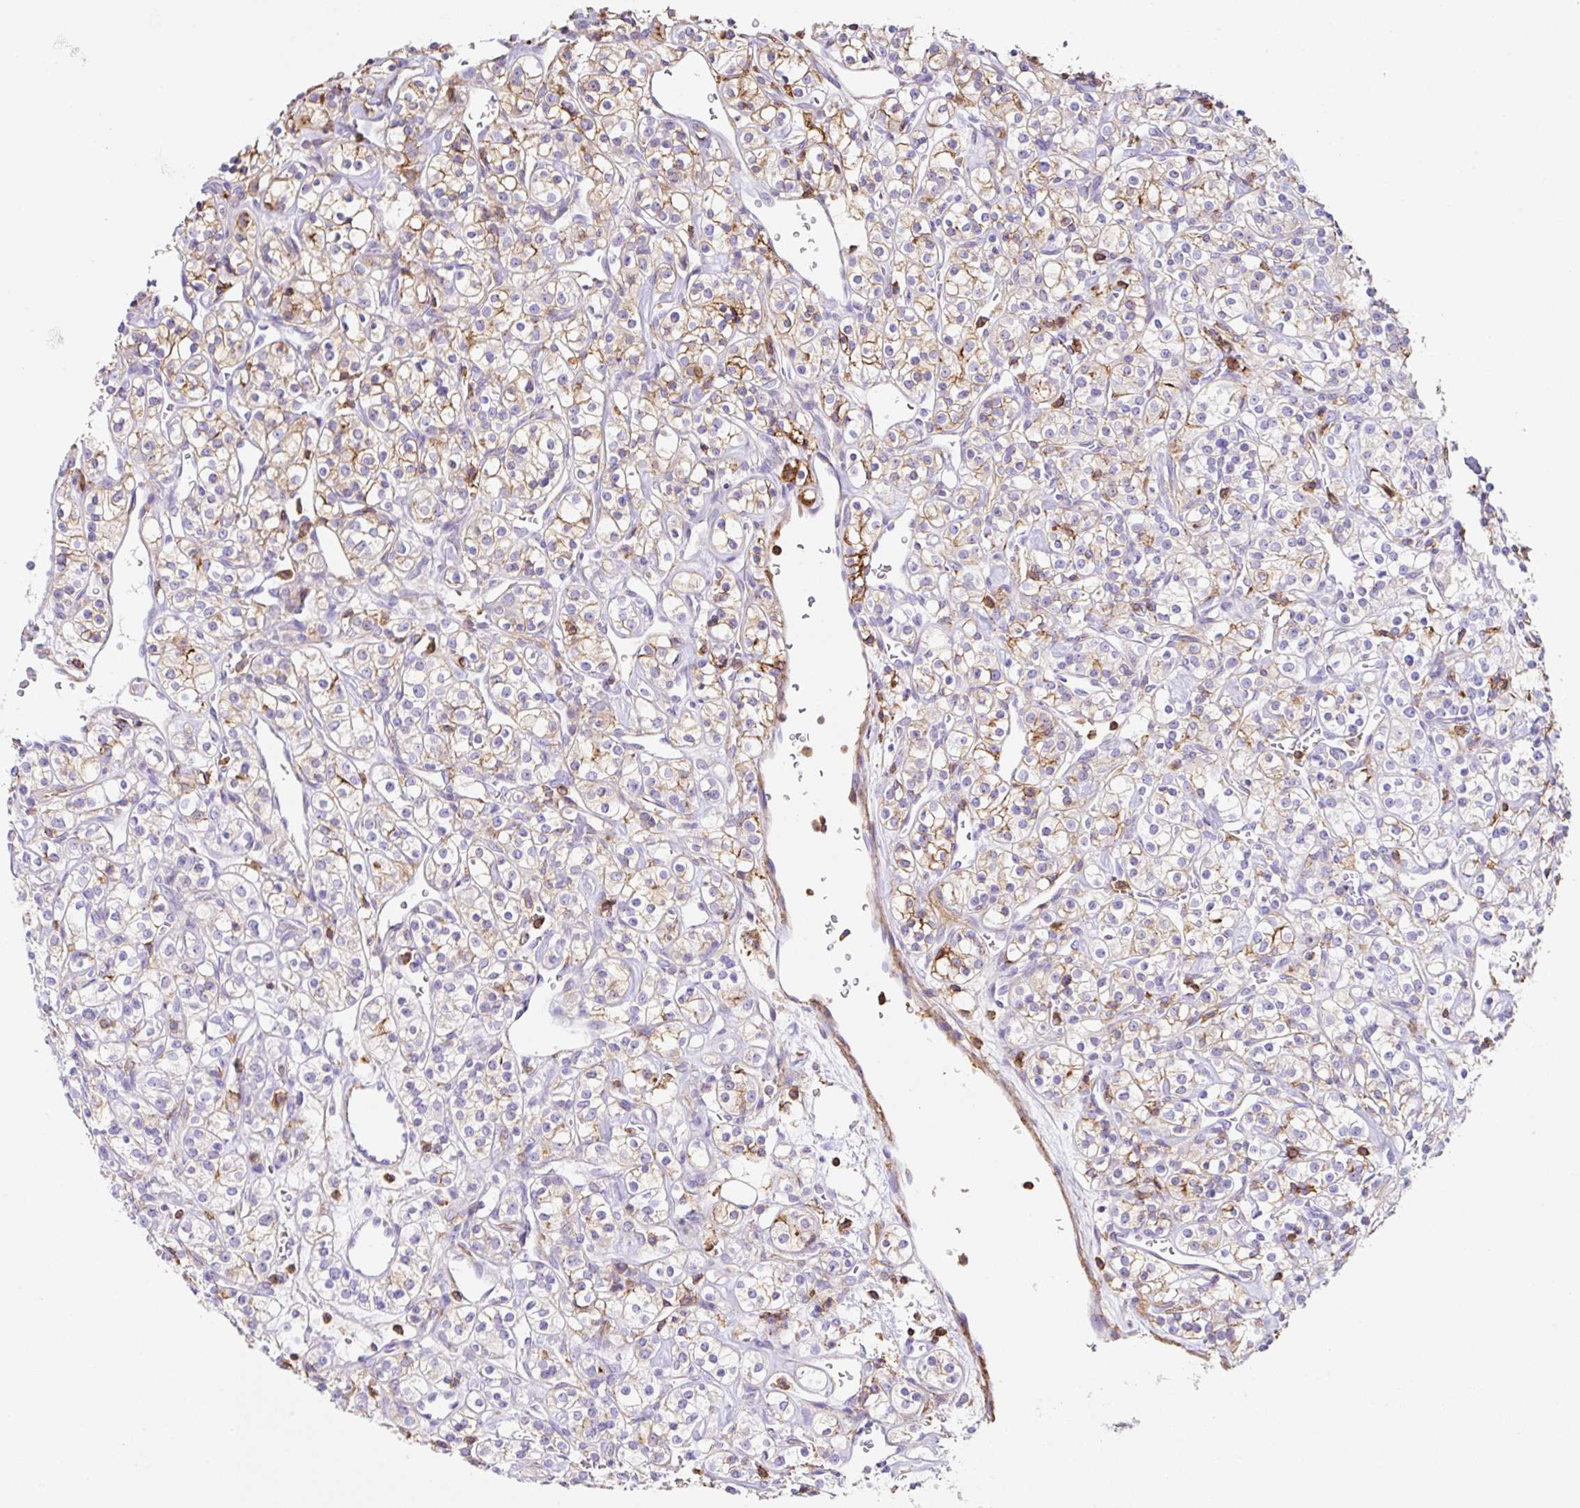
{"staining": {"intensity": "weak", "quantity": "25%-75%", "location": "cytoplasmic/membranous"}, "tissue": "renal cancer", "cell_type": "Tumor cells", "image_type": "cancer", "snomed": [{"axis": "morphology", "description": "Adenocarcinoma, NOS"}, {"axis": "topography", "description": "Kidney"}], "caption": "Tumor cells exhibit low levels of weak cytoplasmic/membranous positivity in approximately 25%-75% of cells in human renal cancer (adenocarcinoma). Nuclei are stained in blue.", "gene": "MTTP", "patient": {"sex": "male", "age": 77}}